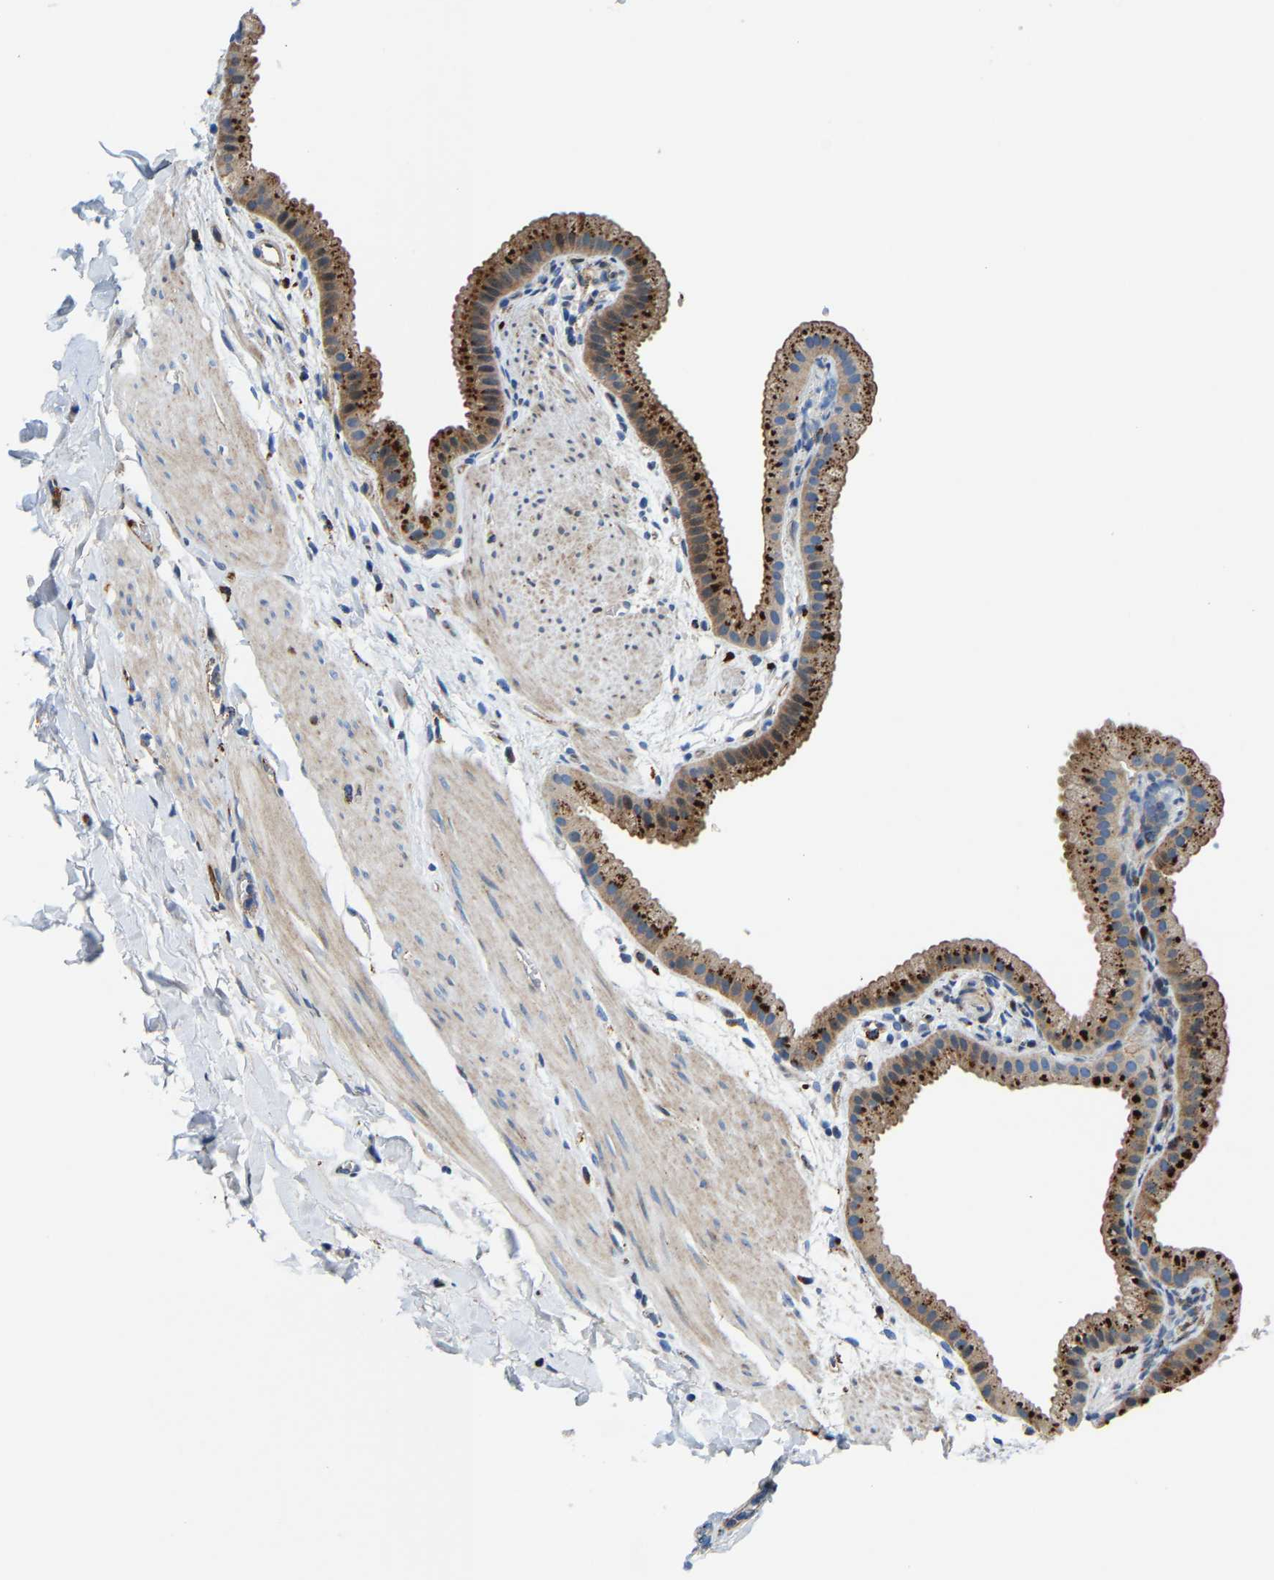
{"staining": {"intensity": "moderate", "quantity": ">75%", "location": "cytoplasmic/membranous"}, "tissue": "gallbladder", "cell_type": "Glandular cells", "image_type": "normal", "snomed": [{"axis": "morphology", "description": "Normal tissue, NOS"}, {"axis": "topography", "description": "Gallbladder"}], "caption": "Normal gallbladder was stained to show a protein in brown. There is medium levels of moderate cytoplasmic/membranous positivity in approximately >75% of glandular cells. (DAB = brown stain, brightfield microscopy at high magnification).", "gene": "DPP7", "patient": {"sex": "female", "age": 64}}